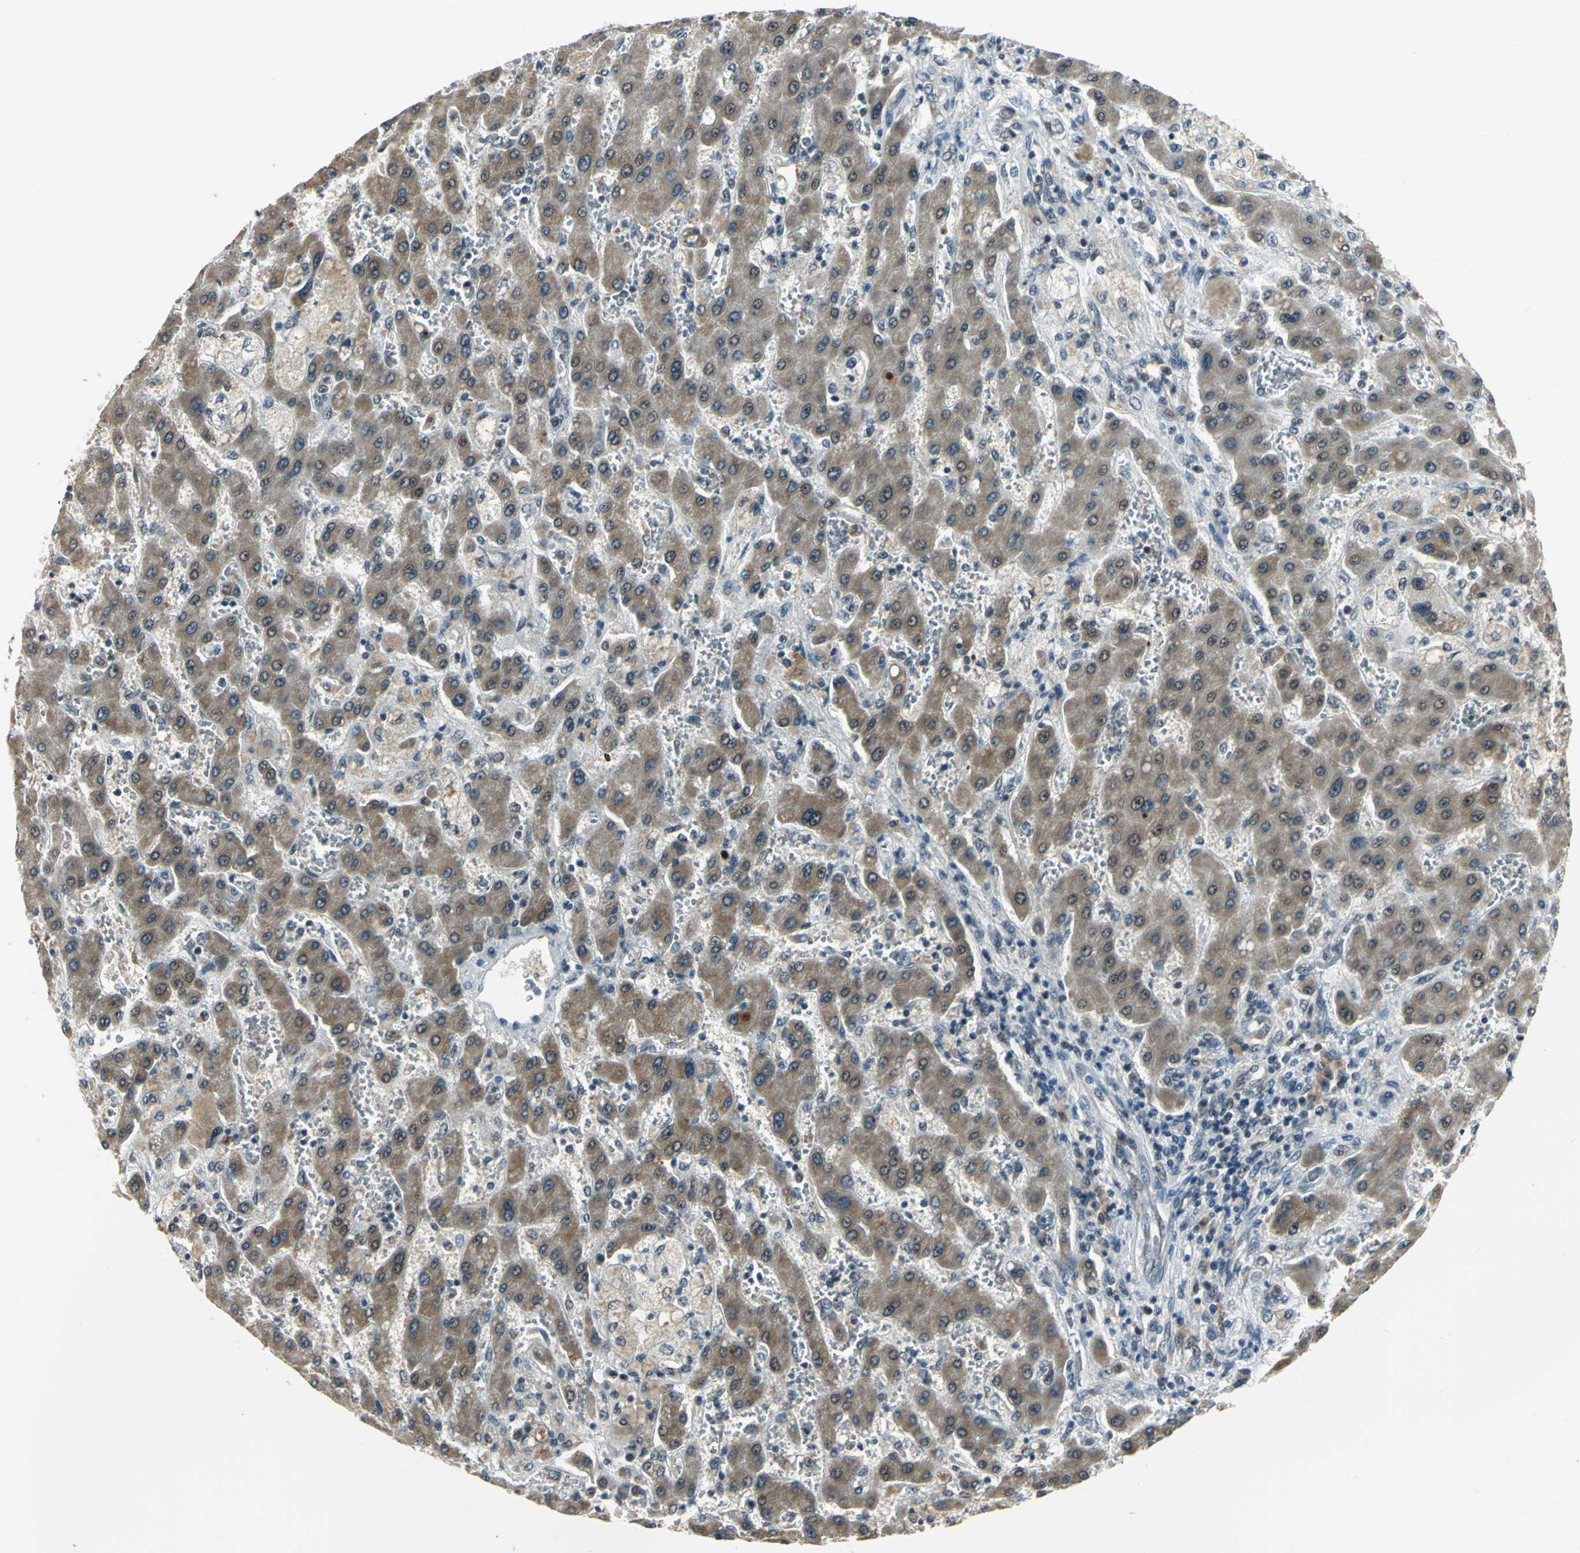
{"staining": {"intensity": "moderate", "quantity": ">75%", "location": "cytoplasmic/membranous"}, "tissue": "liver cancer", "cell_type": "Tumor cells", "image_type": "cancer", "snomed": [{"axis": "morphology", "description": "Cholangiocarcinoma"}, {"axis": "topography", "description": "Liver"}], "caption": "Human cholangiocarcinoma (liver) stained with a protein marker reveals moderate staining in tumor cells.", "gene": "MTA1", "patient": {"sex": "male", "age": 50}}